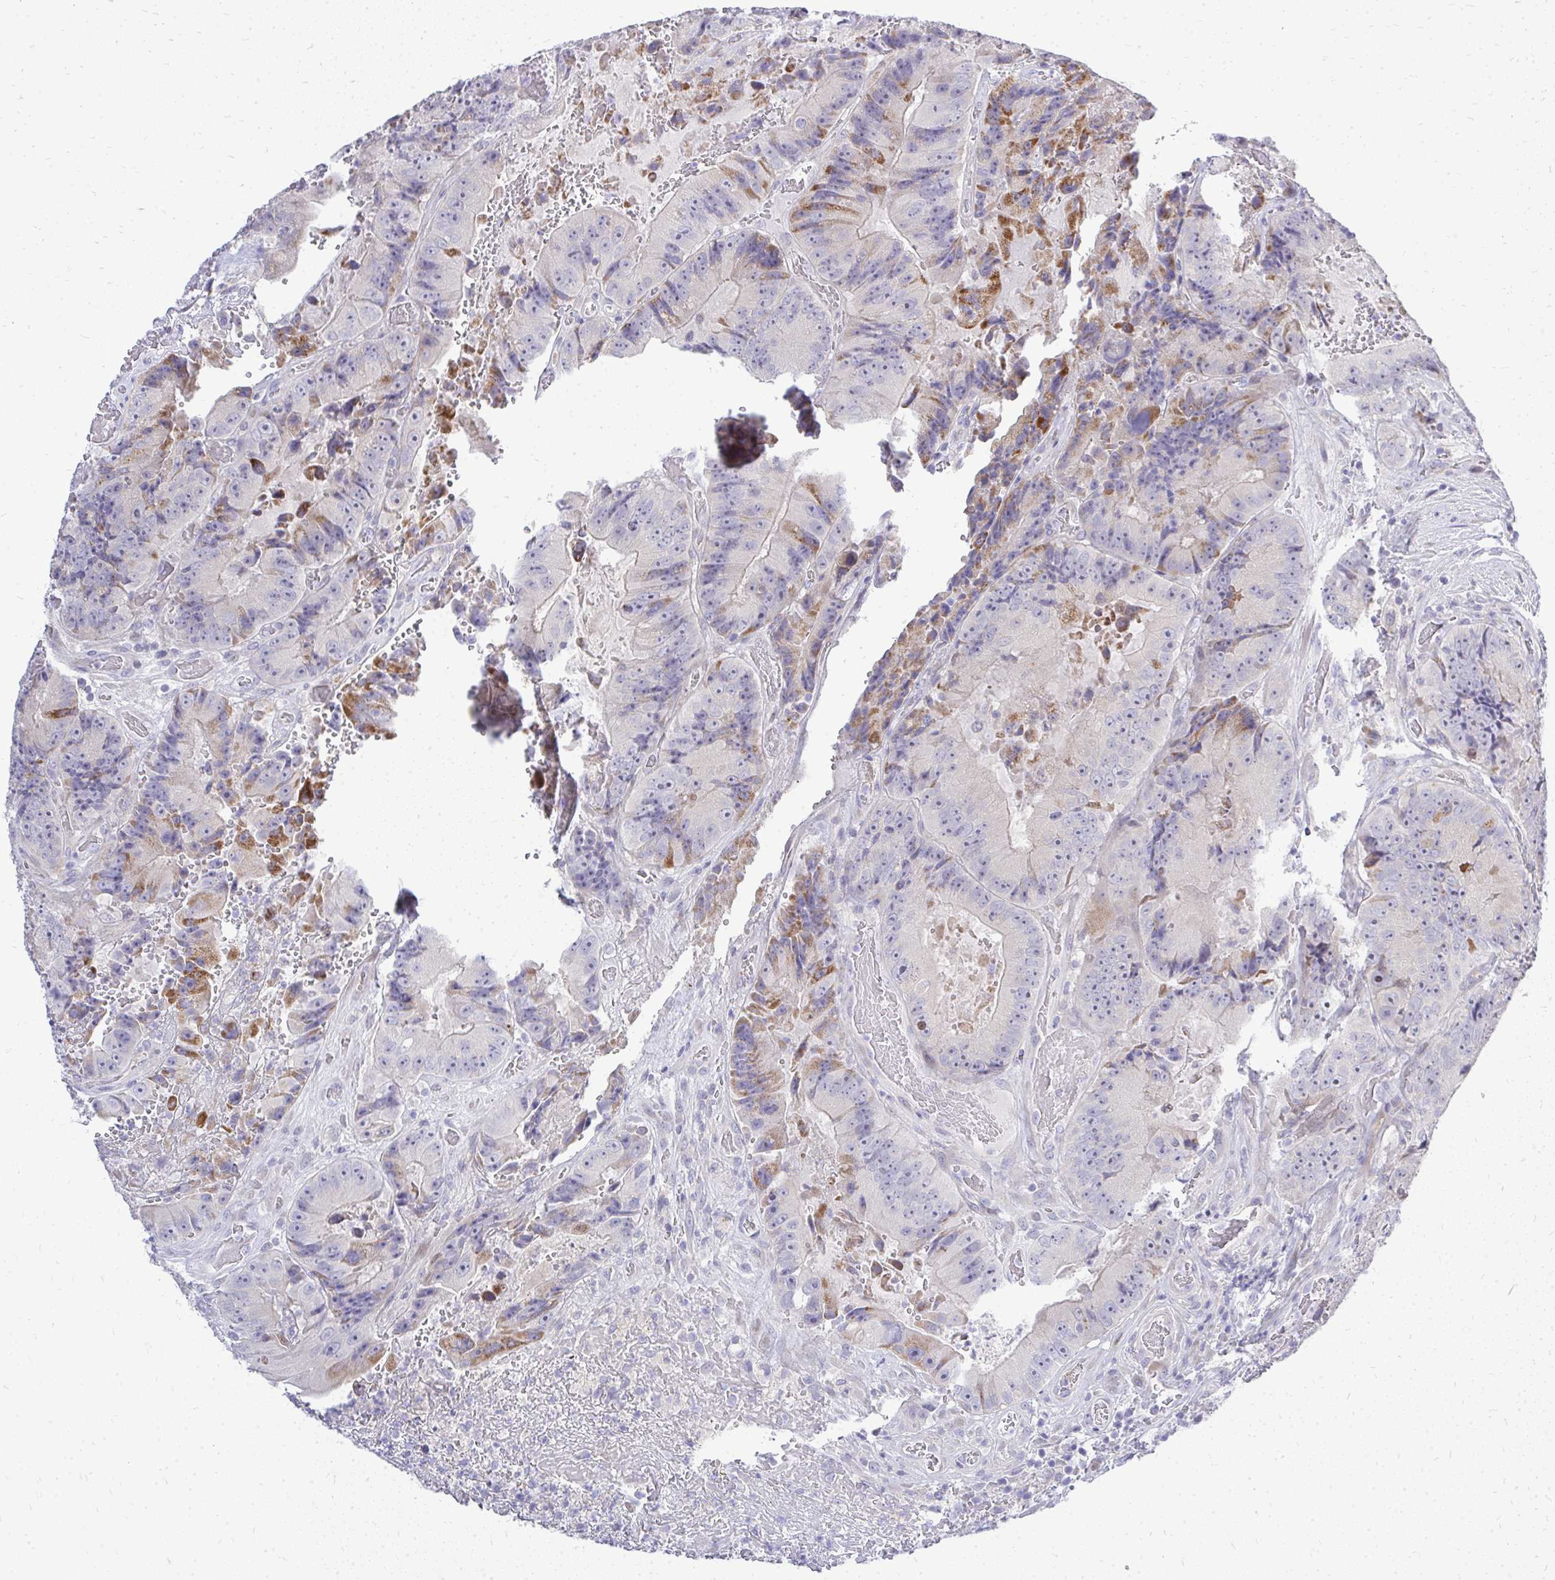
{"staining": {"intensity": "moderate", "quantity": "<25%", "location": "cytoplasmic/membranous"}, "tissue": "colorectal cancer", "cell_type": "Tumor cells", "image_type": "cancer", "snomed": [{"axis": "morphology", "description": "Adenocarcinoma, NOS"}, {"axis": "topography", "description": "Colon"}], "caption": "Protein expression analysis of adenocarcinoma (colorectal) exhibits moderate cytoplasmic/membranous expression in approximately <25% of tumor cells.", "gene": "OR8D1", "patient": {"sex": "female", "age": 86}}